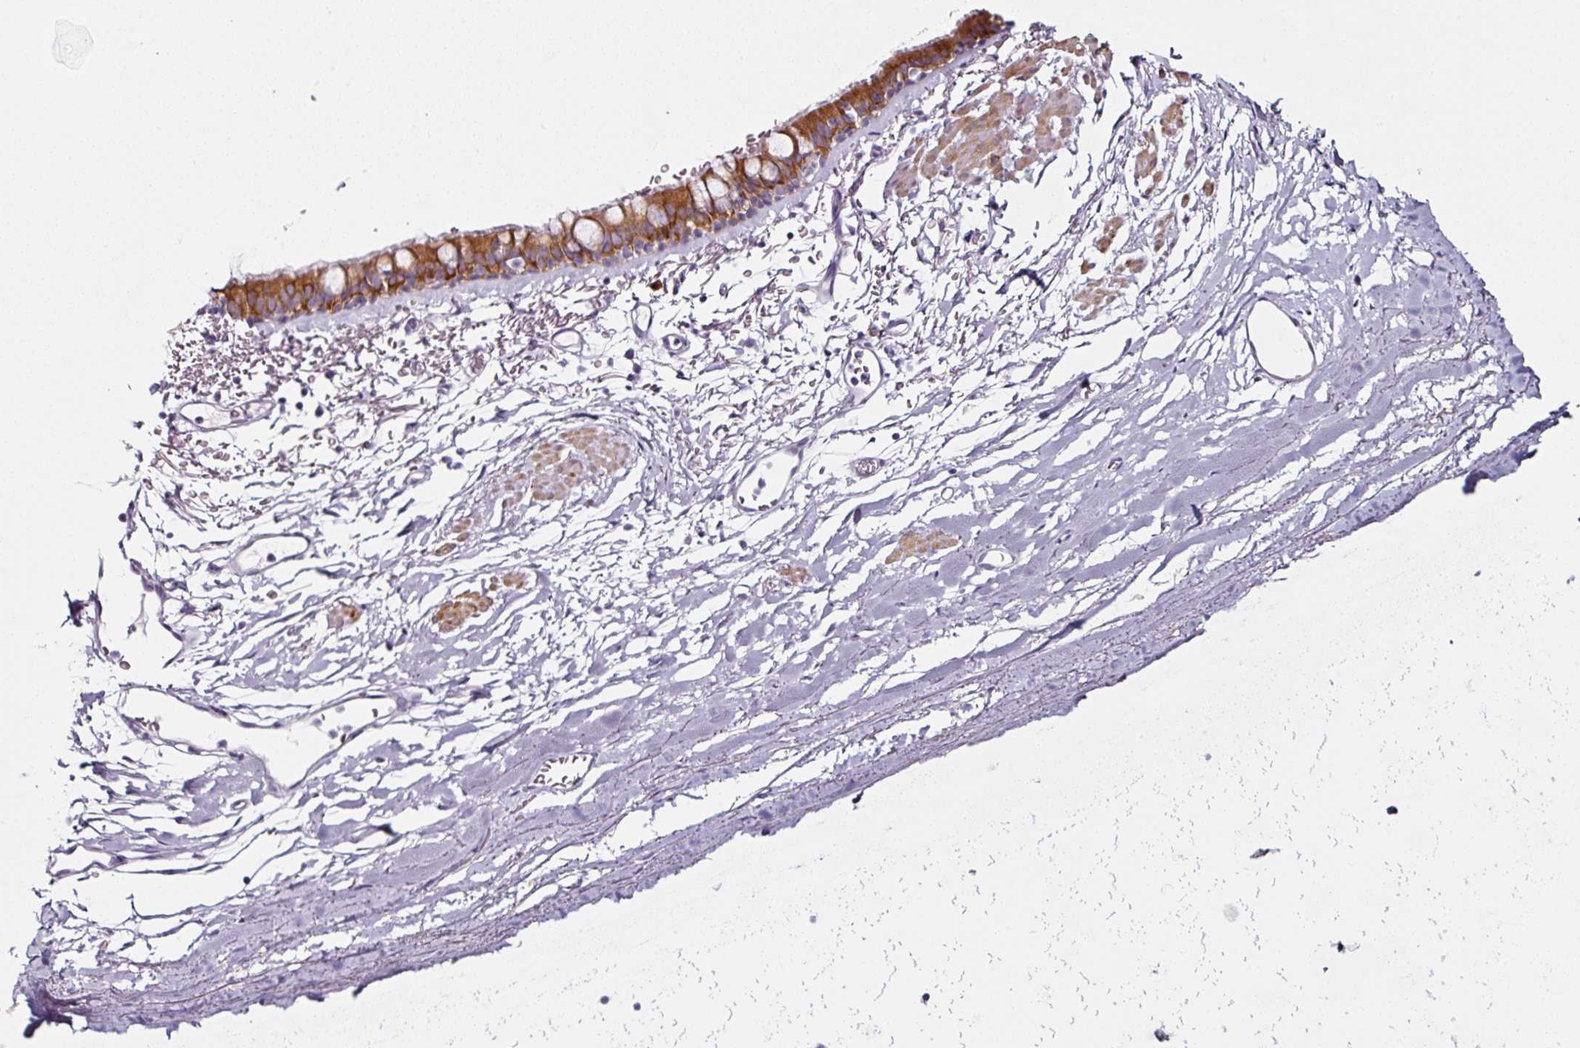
{"staining": {"intensity": "moderate", "quantity": ">75%", "location": "cytoplasmic/membranous"}, "tissue": "bronchus", "cell_type": "Respiratory epithelial cells", "image_type": "normal", "snomed": [{"axis": "morphology", "description": "Normal tissue, NOS"}, {"axis": "topography", "description": "Bronchus"}], "caption": "Unremarkable bronchus reveals moderate cytoplasmic/membranous expression in approximately >75% of respiratory epithelial cells (DAB (3,3'-diaminobenzidine) IHC with brightfield microscopy, high magnification)..", "gene": "CAP2", "patient": {"sex": "male", "age": 67}}